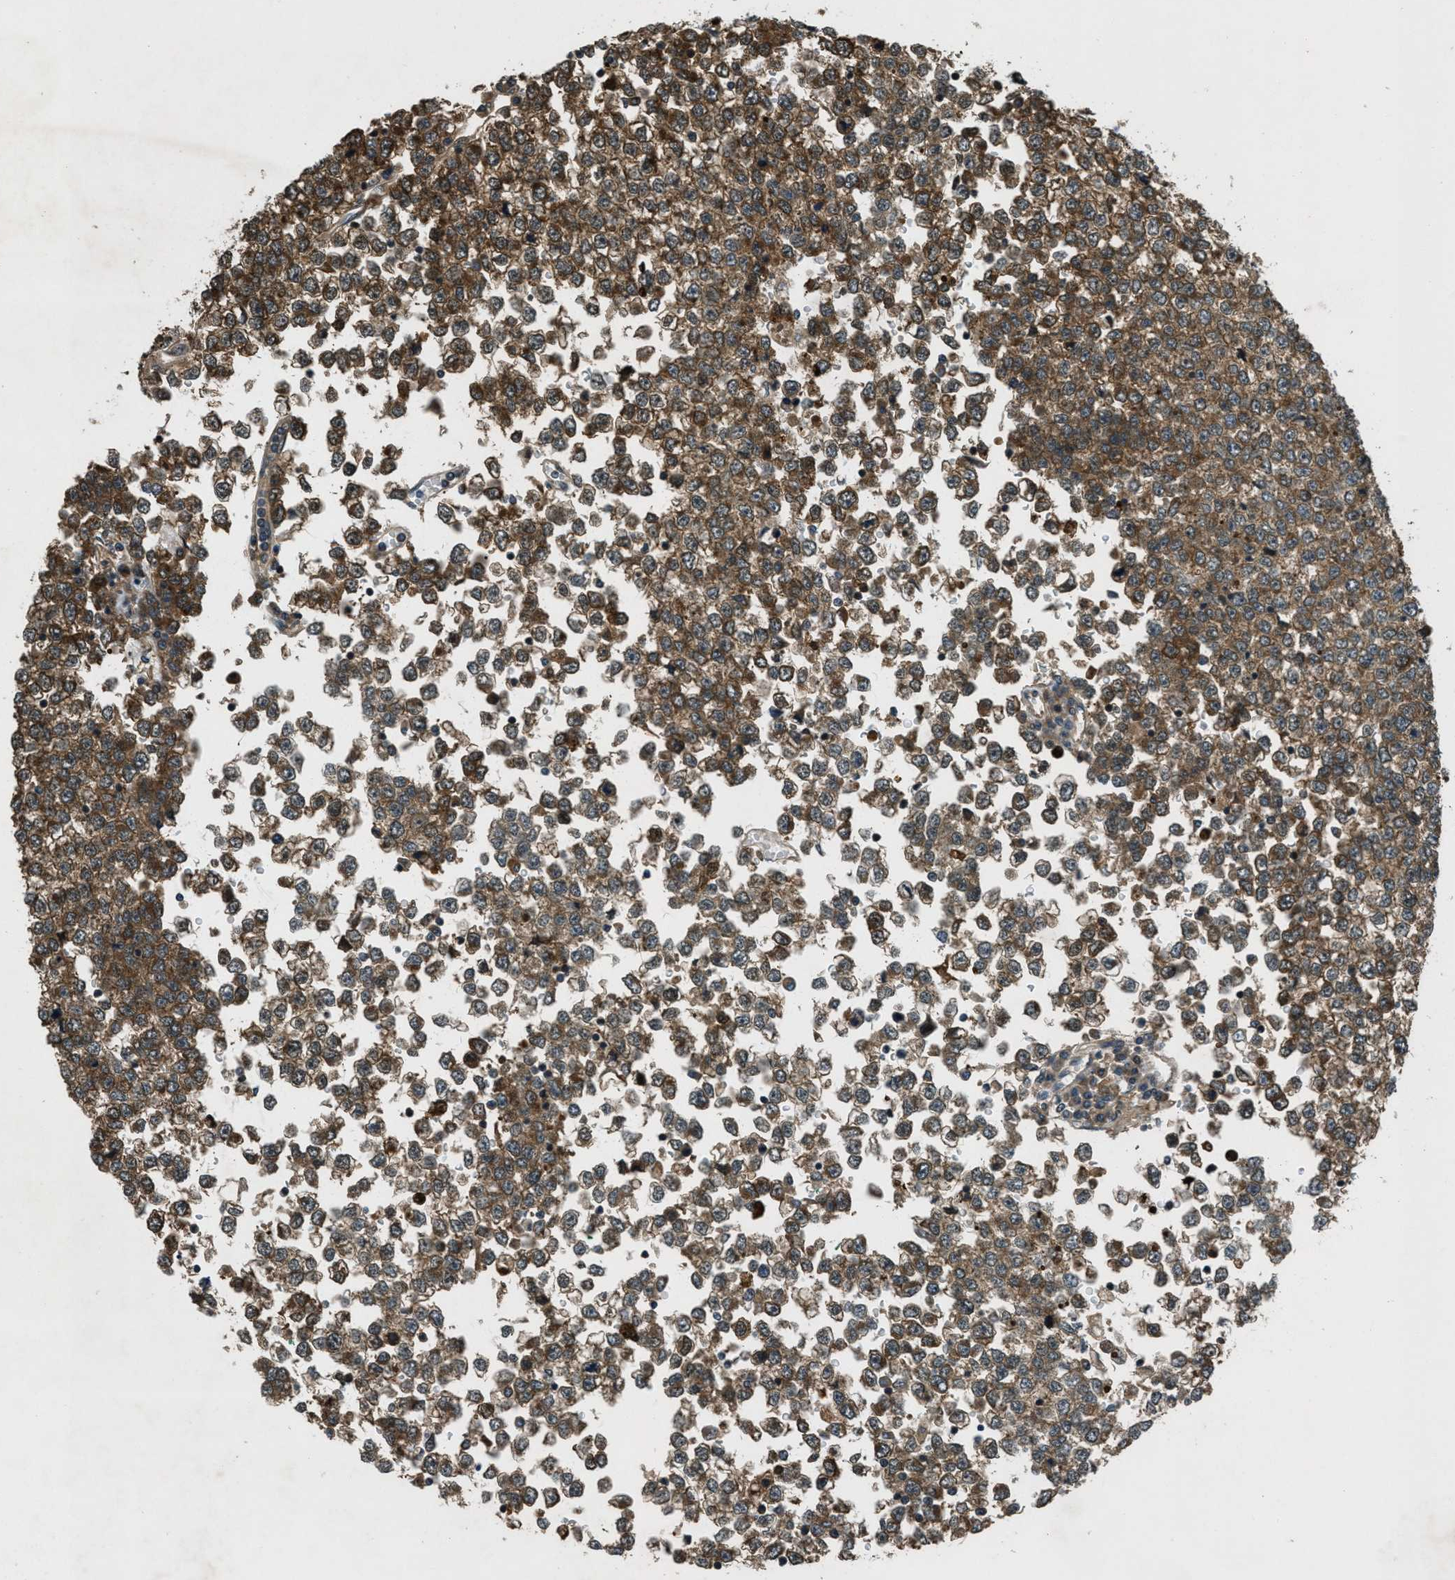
{"staining": {"intensity": "strong", "quantity": ">75%", "location": "cytoplasmic/membranous"}, "tissue": "testis cancer", "cell_type": "Tumor cells", "image_type": "cancer", "snomed": [{"axis": "morphology", "description": "Seminoma, NOS"}, {"axis": "topography", "description": "Testis"}], "caption": "Immunohistochemistry photomicrograph of human testis seminoma stained for a protein (brown), which shows high levels of strong cytoplasmic/membranous staining in approximately >75% of tumor cells.", "gene": "EPSTI1", "patient": {"sex": "male", "age": 65}}